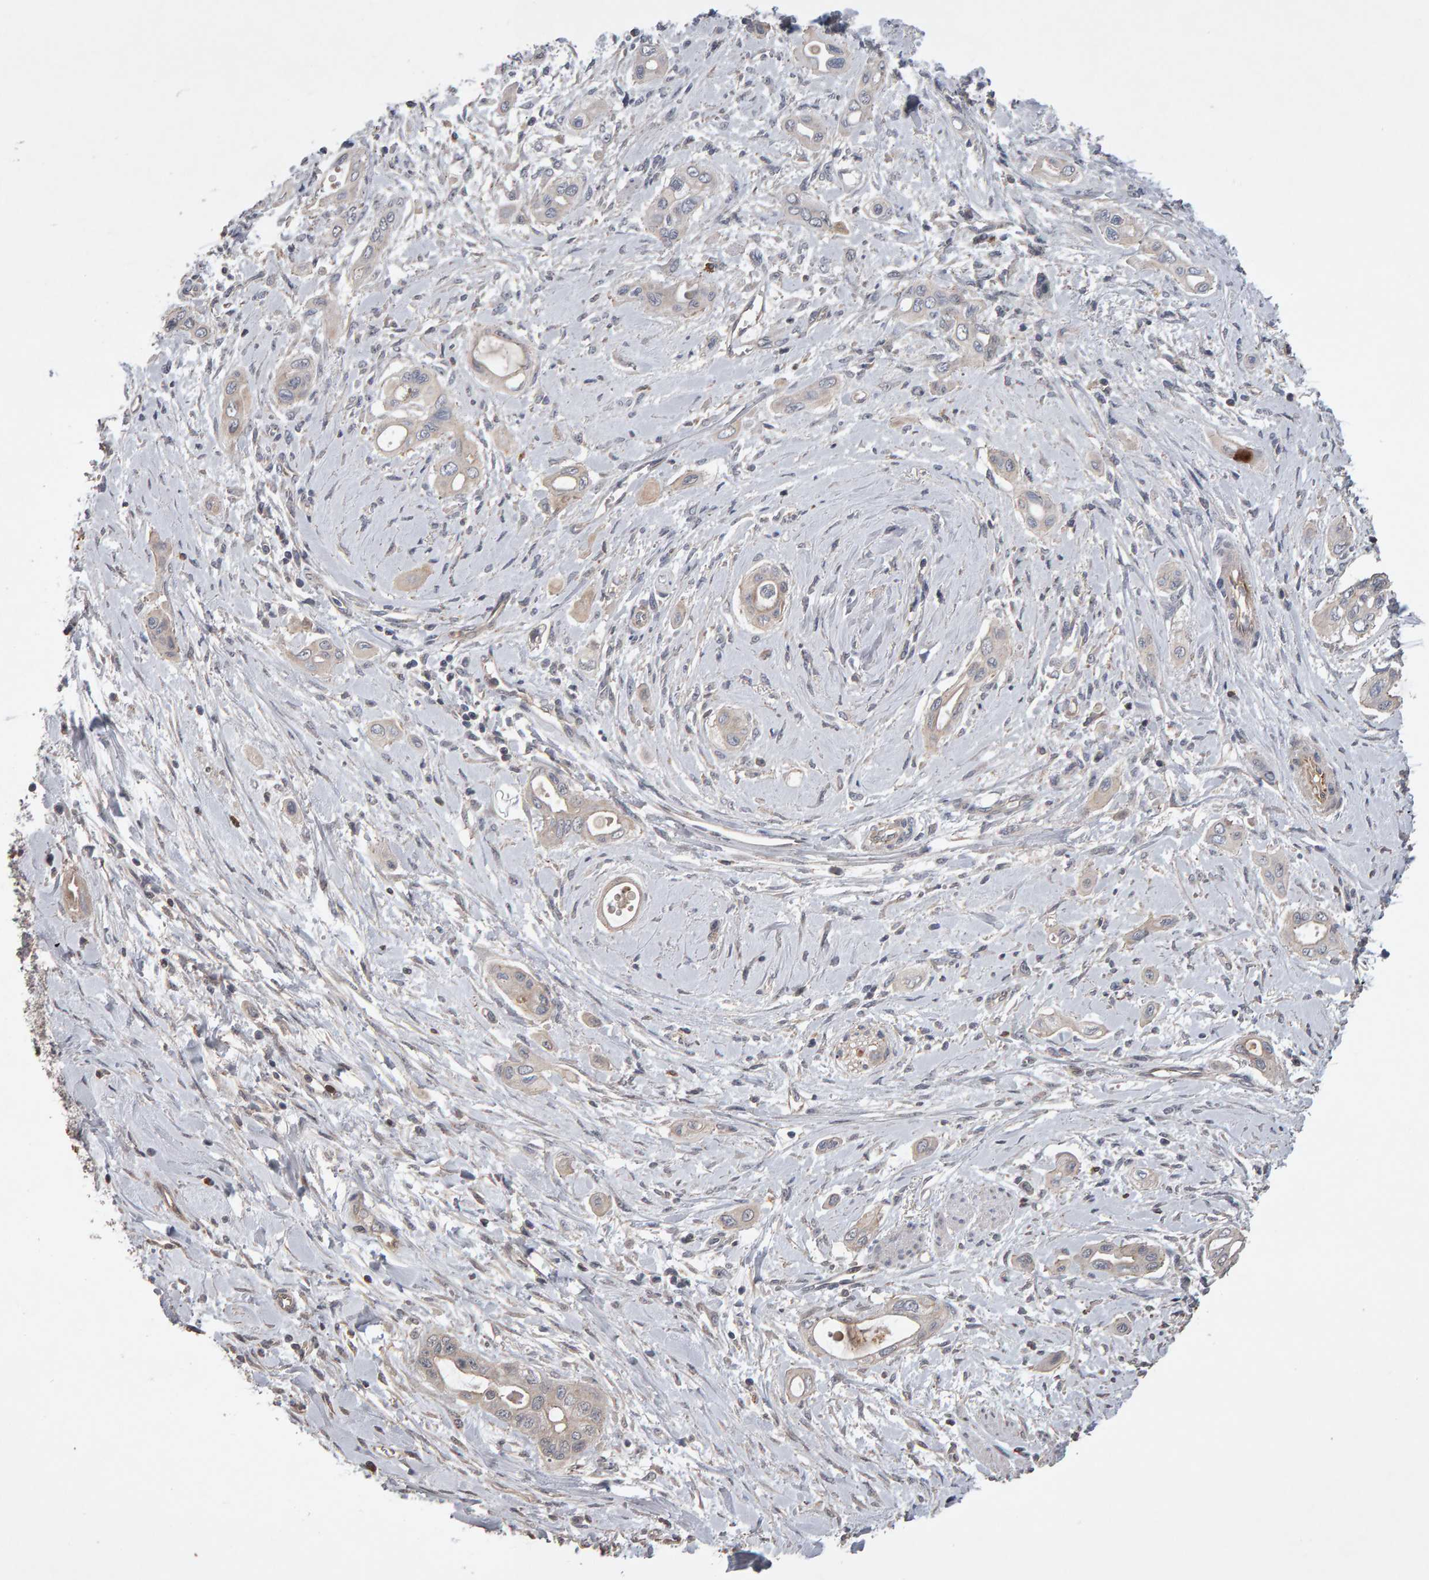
{"staining": {"intensity": "negative", "quantity": "none", "location": "none"}, "tissue": "pancreatic cancer", "cell_type": "Tumor cells", "image_type": "cancer", "snomed": [{"axis": "morphology", "description": "Adenocarcinoma, NOS"}, {"axis": "topography", "description": "Pancreas"}], "caption": "Immunohistochemistry (IHC) image of neoplastic tissue: human adenocarcinoma (pancreatic) stained with DAB (3,3'-diaminobenzidine) shows no significant protein staining in tumor cells.", "gene": "COASY", "patient": {"sex": "male", "age": 59}}